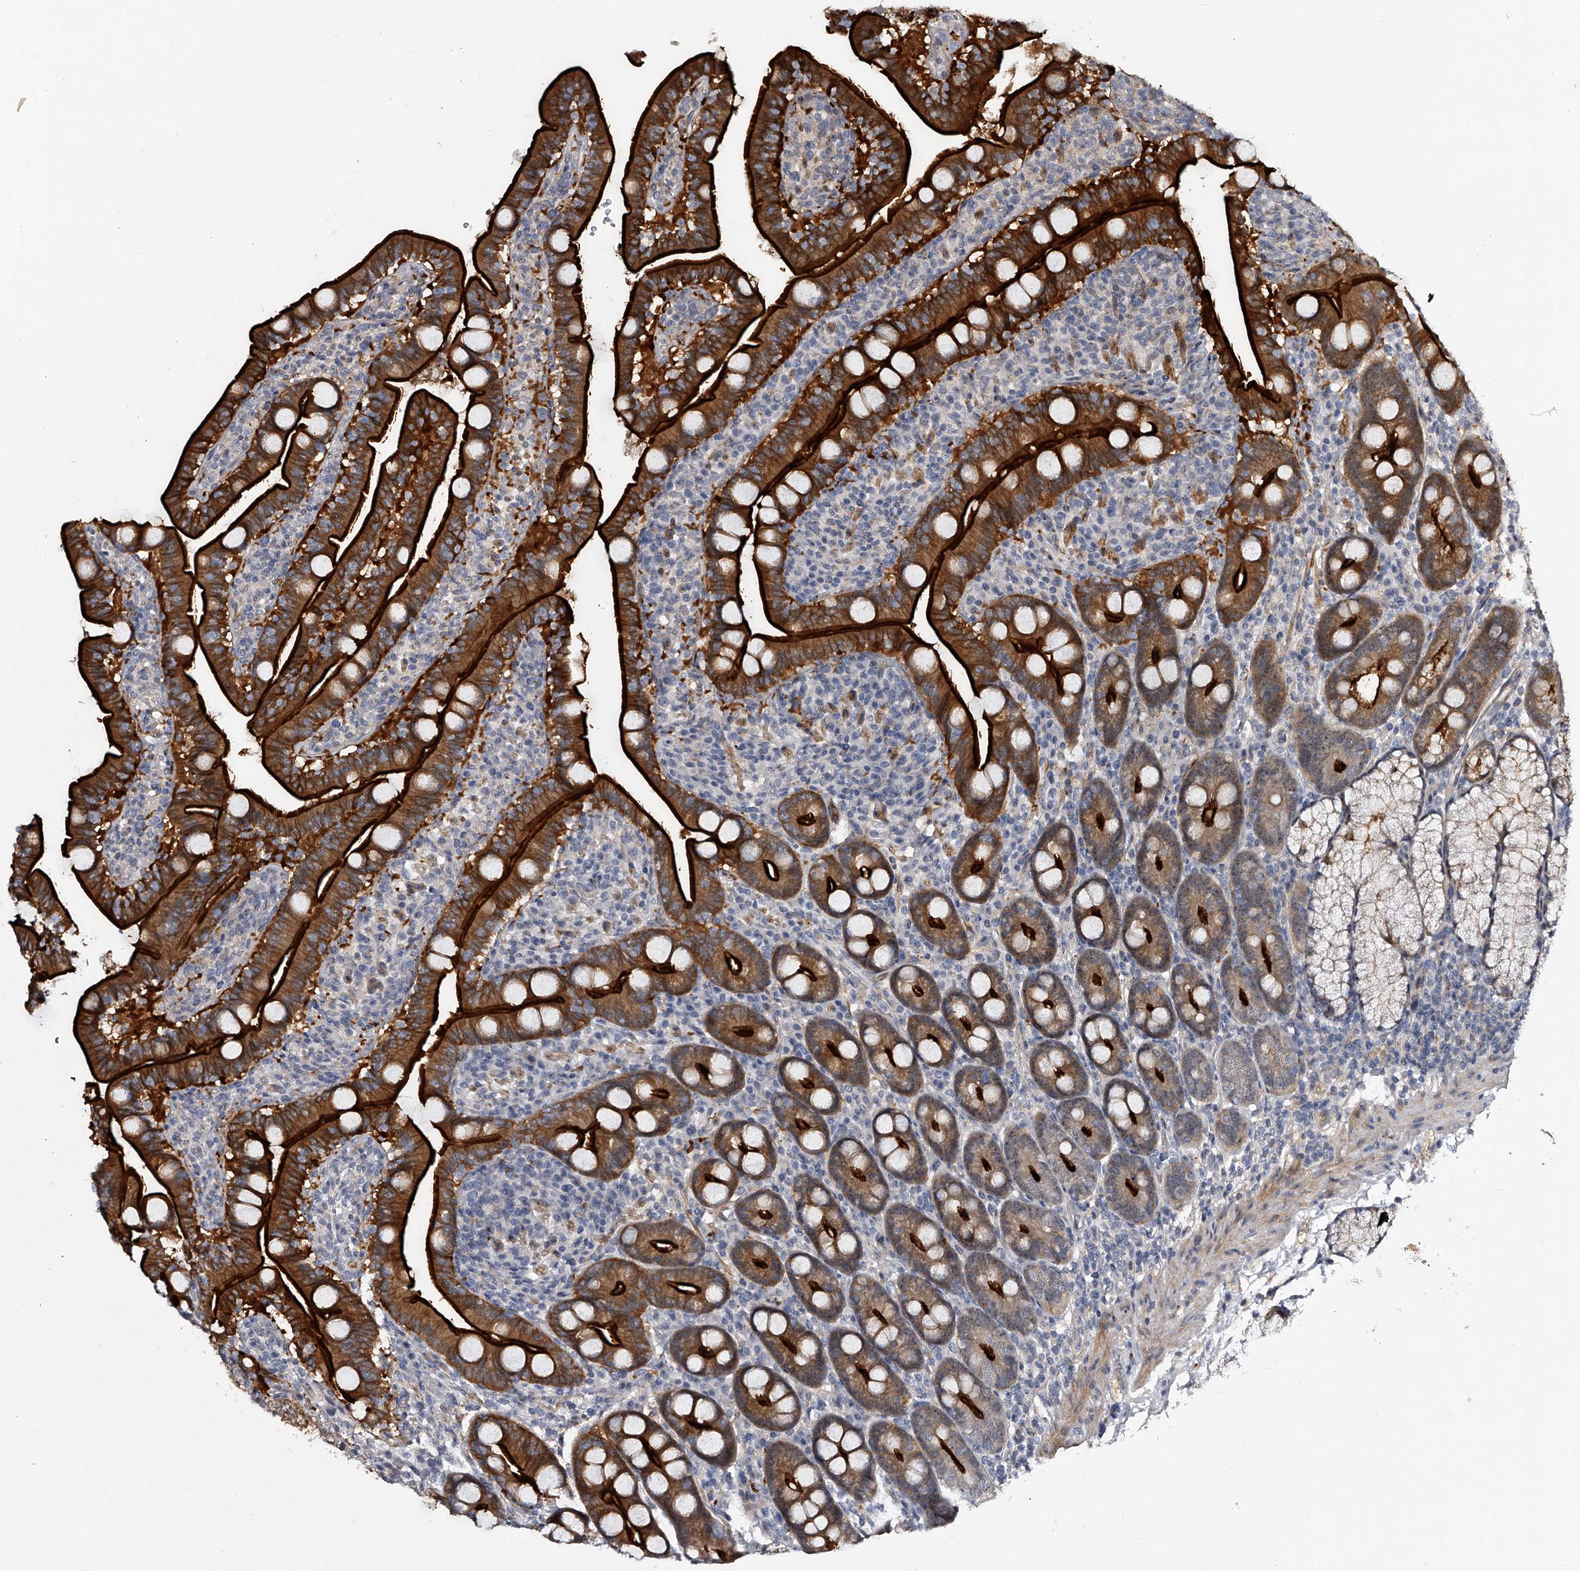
{"staining": {"intensity": "strong", "quantity": "25%-75%", "location": "cytoplasmic/membranous"}, "tissue": "duodenum", "cell_type": "Glandular cells", "image_type": "normal", "snomed": [{"axis": "morphology", "description": "Normal tissue, NOS"}, {"axis": "topography", "description": "Duodenum"}], "caption": "A histopathology image of human duodenum stained for a protein displays strong cytoplasmic/membranous brown staining in glandular cells. The protein of interest is stained brown, and the nuclei are stained in blue (DAB IHC with brightfield microscopy, high magnification).", "gene": "MDN1", "patient": {"sex": "male", "age": 35}}